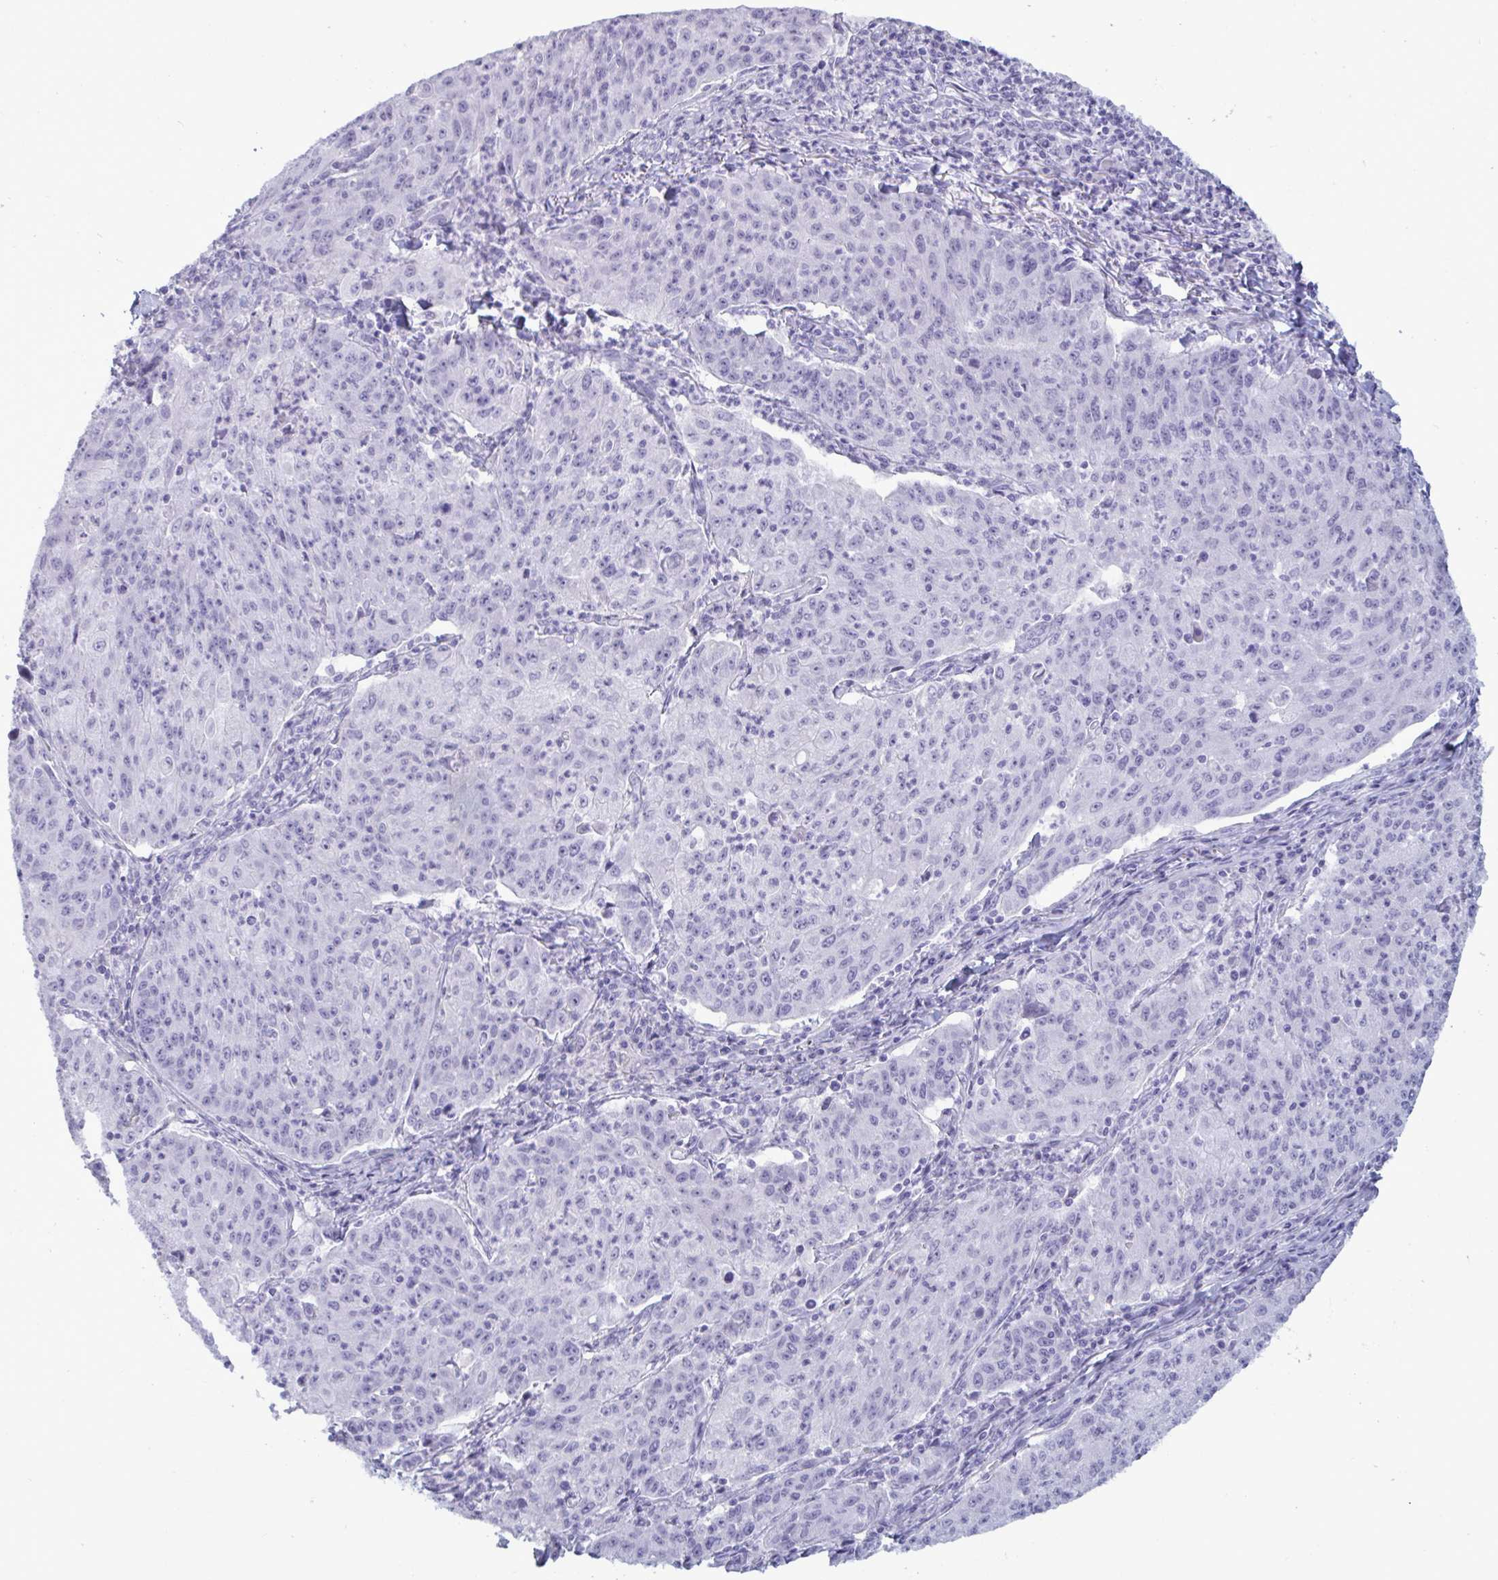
{"staining": {"intensity": "negative", "quantity": "none", "location": "none"}, "tissue": "lung cancer", "cell_type": "Tumor cells", "image_type": "cancer", "snomed": [{"axis": "morphology", "description": "Squamous cell carcinoma, NOS"}, {"axis": "morphology", "description": "Squamous cell carcinoma, metastatic, NOS"}, {"axis": "topography", "description": "Bronchus"}, {"axis": "topography", "description": "Lung"}], "caption": "Immunohistochemical staining of lung cancer exhibits no significant positivity in tumor cells.", "gene": "BBS10", "patient": {"sex": "male", "age": 62}}